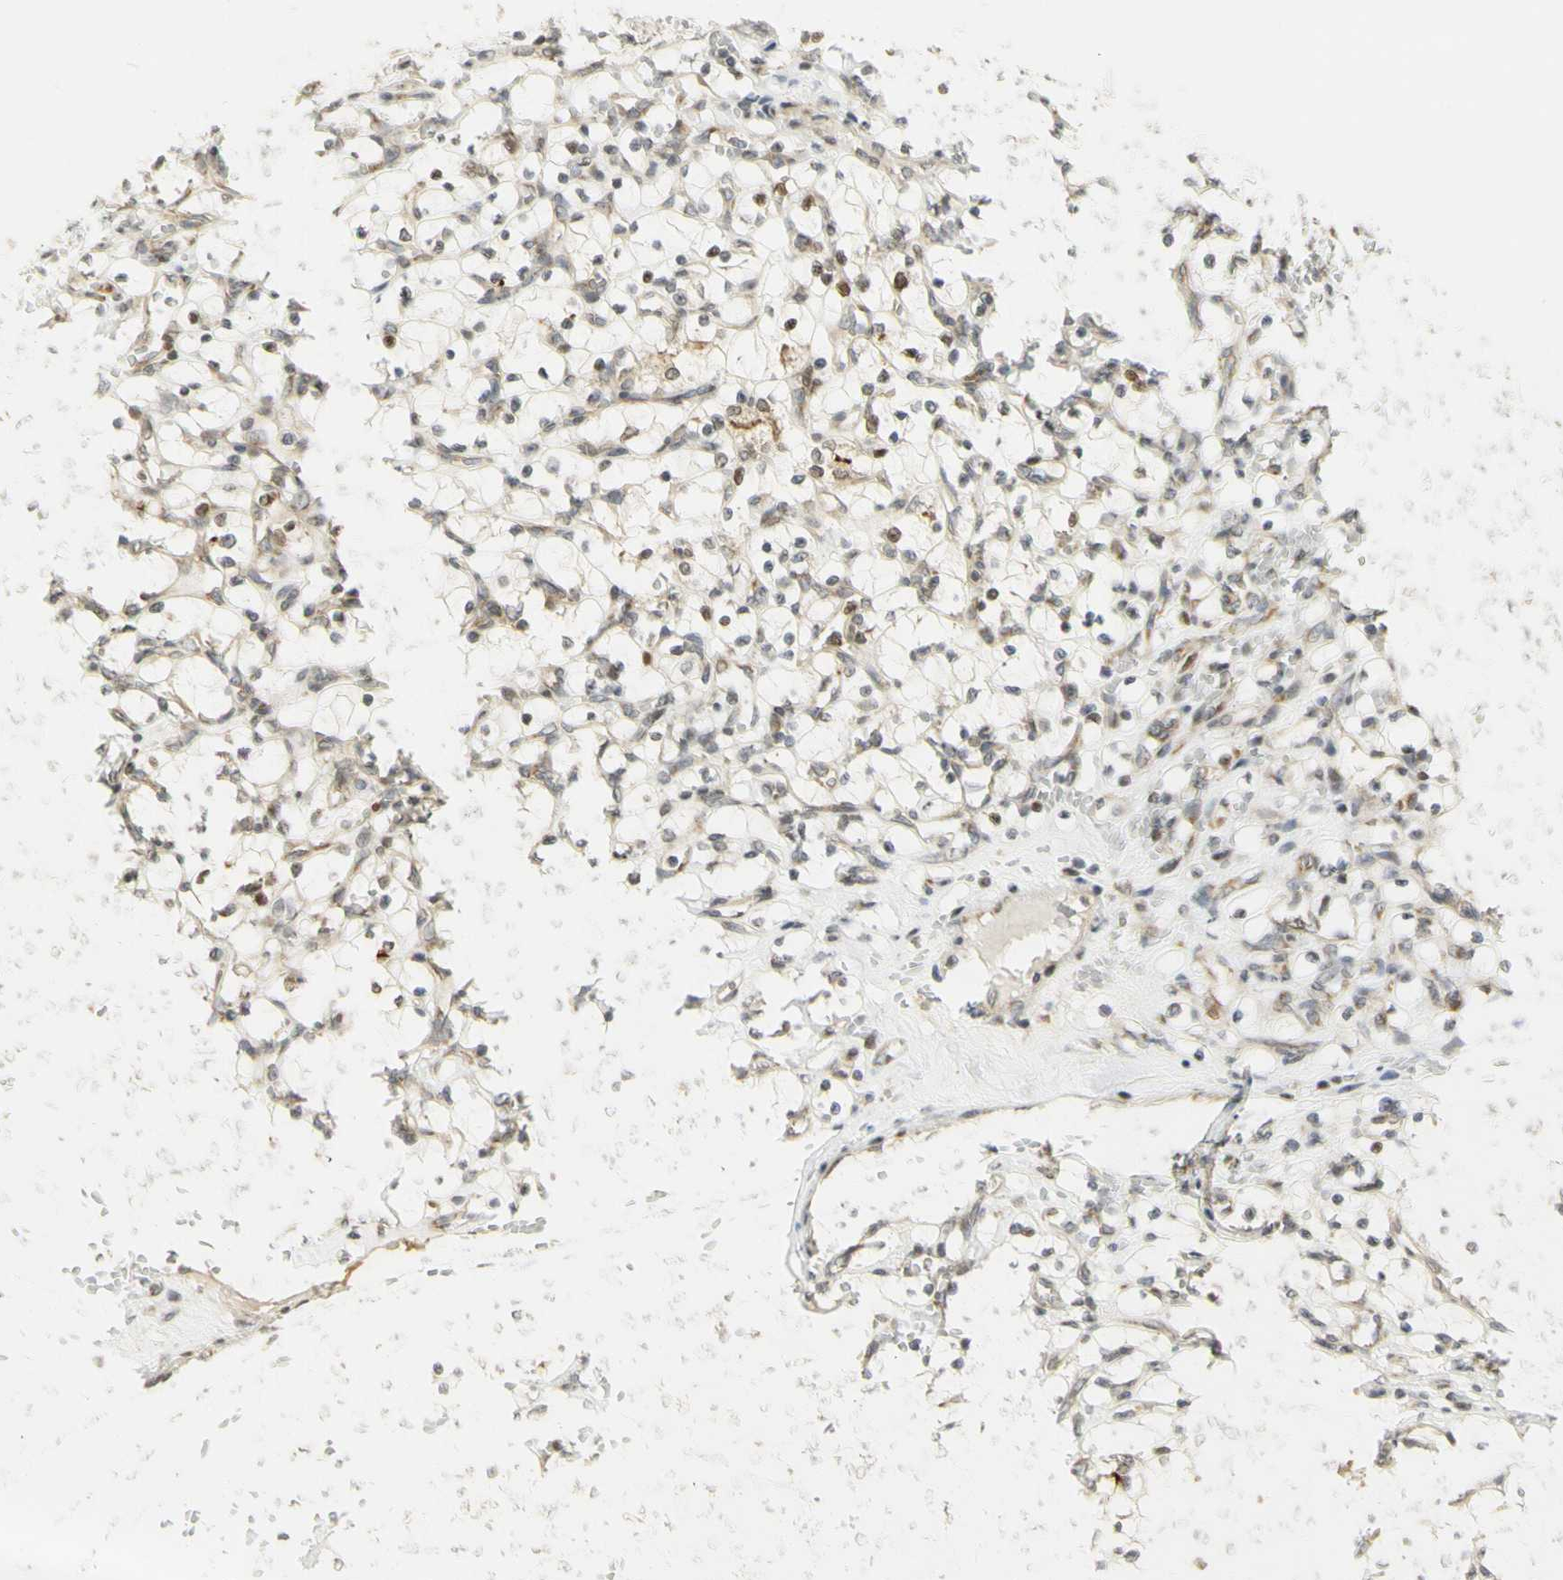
{"staining": {"intensity": "moderate", "quantity": "<25%", "location": "cytoplasmic/membranous,nuclear"}, "tissue": "renal cancer", "cell_type": "Tumor cells", "image_type": "cancer", "snomed": [{"axis": "morphology", "description": "Adenocarcinoma, NOS"}, {"axis": "topography", "description": "Kidney"}], "caption": "IHC (DAB (3,3'-diaminobenzidine)) staining of human renal adenocarcinoma displays moderate cytoplasmic/membranous and nuclear protein expression in approximately <25% of tumor cells. The protein of interest is stained brown, and the nuclei are stained in blue (DAB IHC with brightfield microscopy, high magnification).", "gene": "KIF11", "patient": {"sex": "female", "age": 69}}